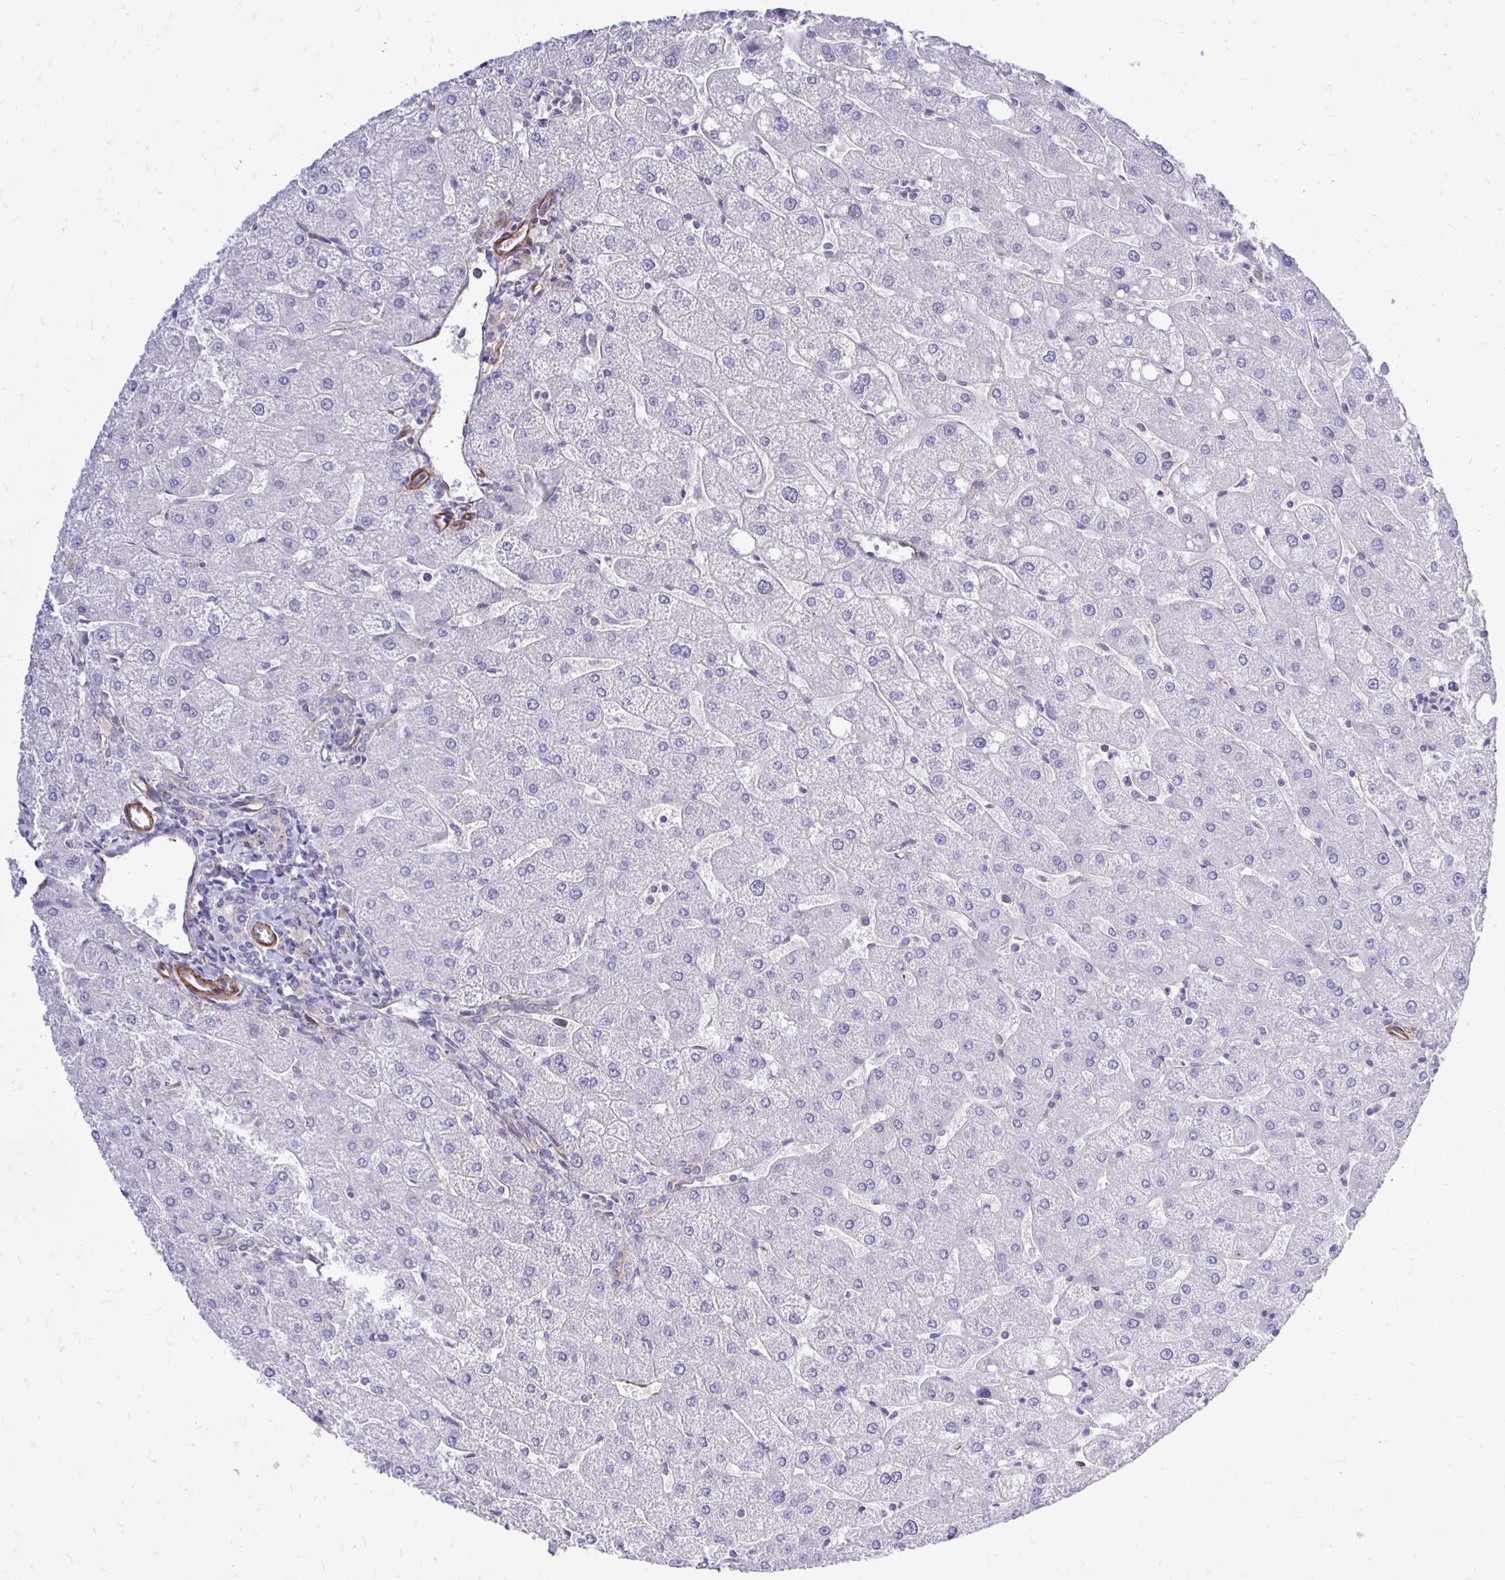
{"staining": {"intensity": "negative", "quantity": "none", "location": "none"}, "tissue": "liver", "cell_type": "Cholangiocytes", "image_type": "normal", "snomed": [{"axis": "morphology", "description": "Normal tissue, NOS"}, {"axis": "topography", "description": "Liver"}], "caption": "Protein analysis of benign liver reveals no significant staining in cholangiocytes. (Brightfield microscopy of DAB (3,3'-diaminobenzidine) IHC at high magnification).", "gene": "CTPS1", "patient": {"sex": "male", "age": 67}}